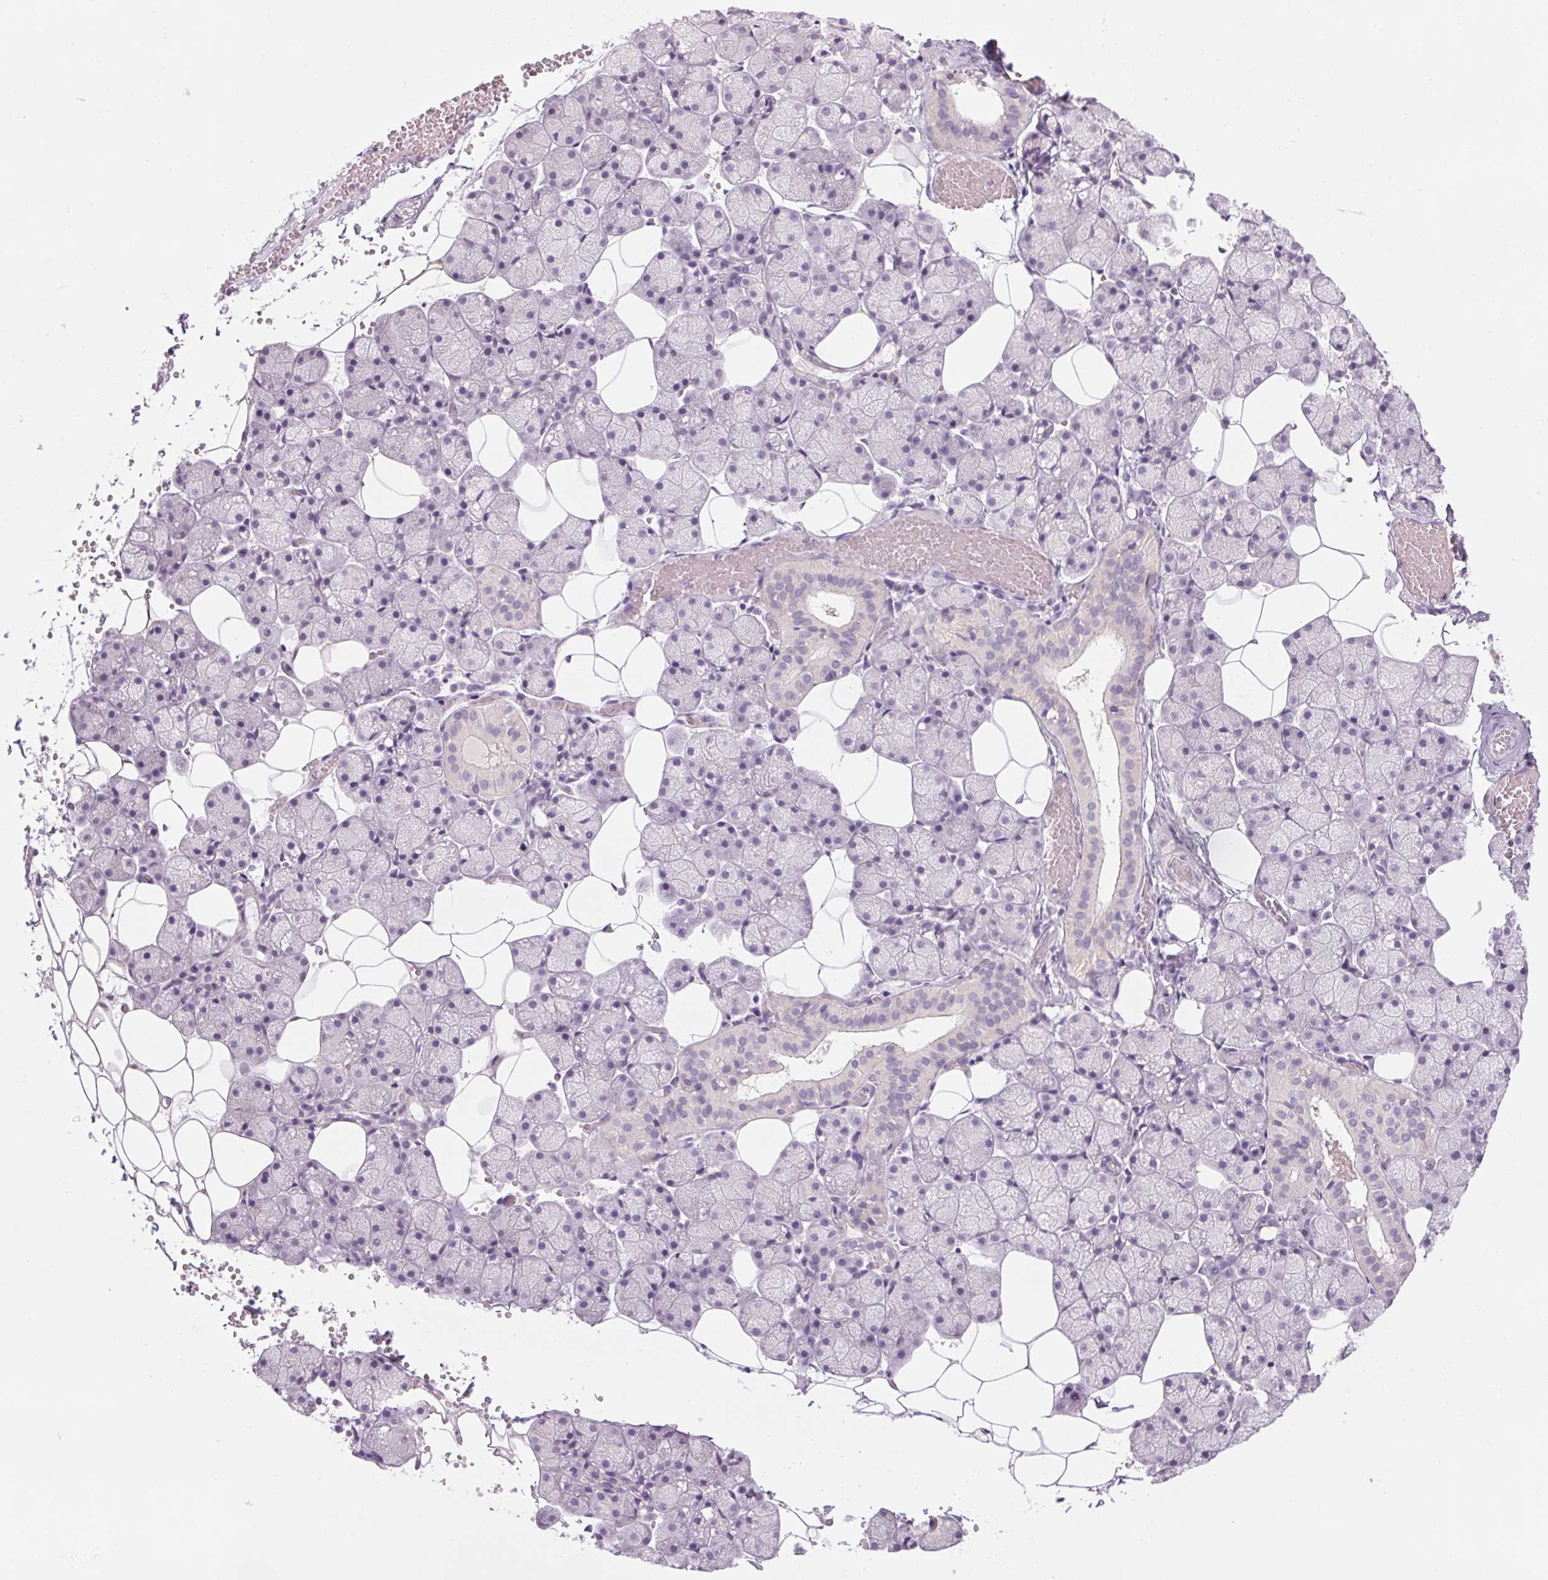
{"staining": {"intensity": "negative", "quantity": "none", "location": "none"}, "tissue": "salivary gland", "cell_type": "Glandular cells", "image_type": "normal", "snomed": [{"axis": "morphology", "description": "Normal tissue, NOS"}, {"axis": "topography", "description": "Salivary gland"}], "caption": "The immunohistochemistry histopathology image has no significant staining in glandular cells of salivary gland.", "gene": "RPTN", "patient": {"sex": "male", "age": 38}}